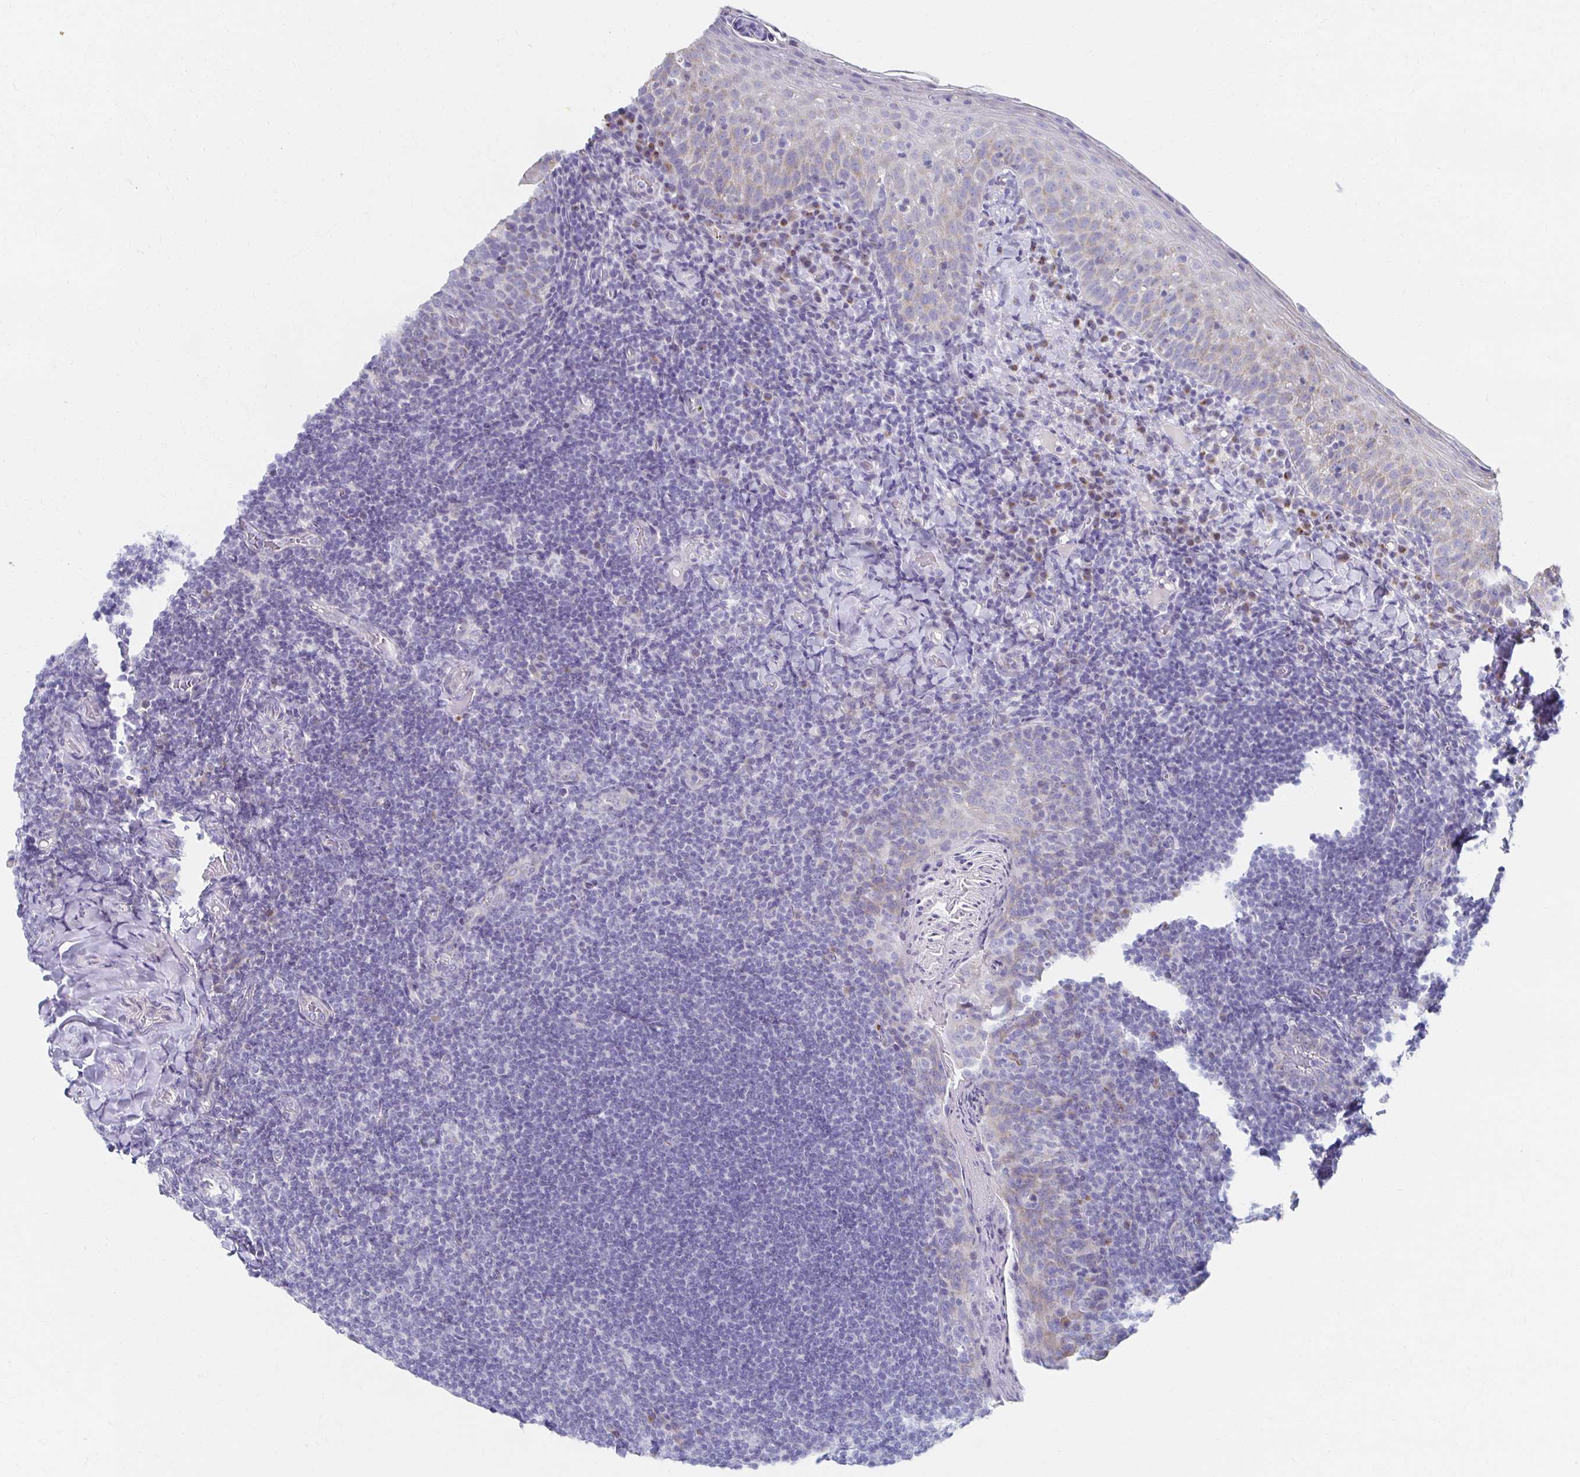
{"staining": {"intensity": "weak", "quantity": "<25%", "location": "cytoplasmic/membranous"}, "tissue": "tonsil", "cell_type": "Germinal center cells", "image_type": "normal", "snomed": [{"axis": "morphology", "description": "Normal tissue, NOS"}, {"axis": "topography", "description": "Tonsil"}], "caption": "An immunohistochemistry (IHC) photomicrograph of unremarkable tonsil is shown. There is no staining in germinal center cells of tonsil.", "gene": "TEX44", "patient": {"sex": "female", "age": 10}}